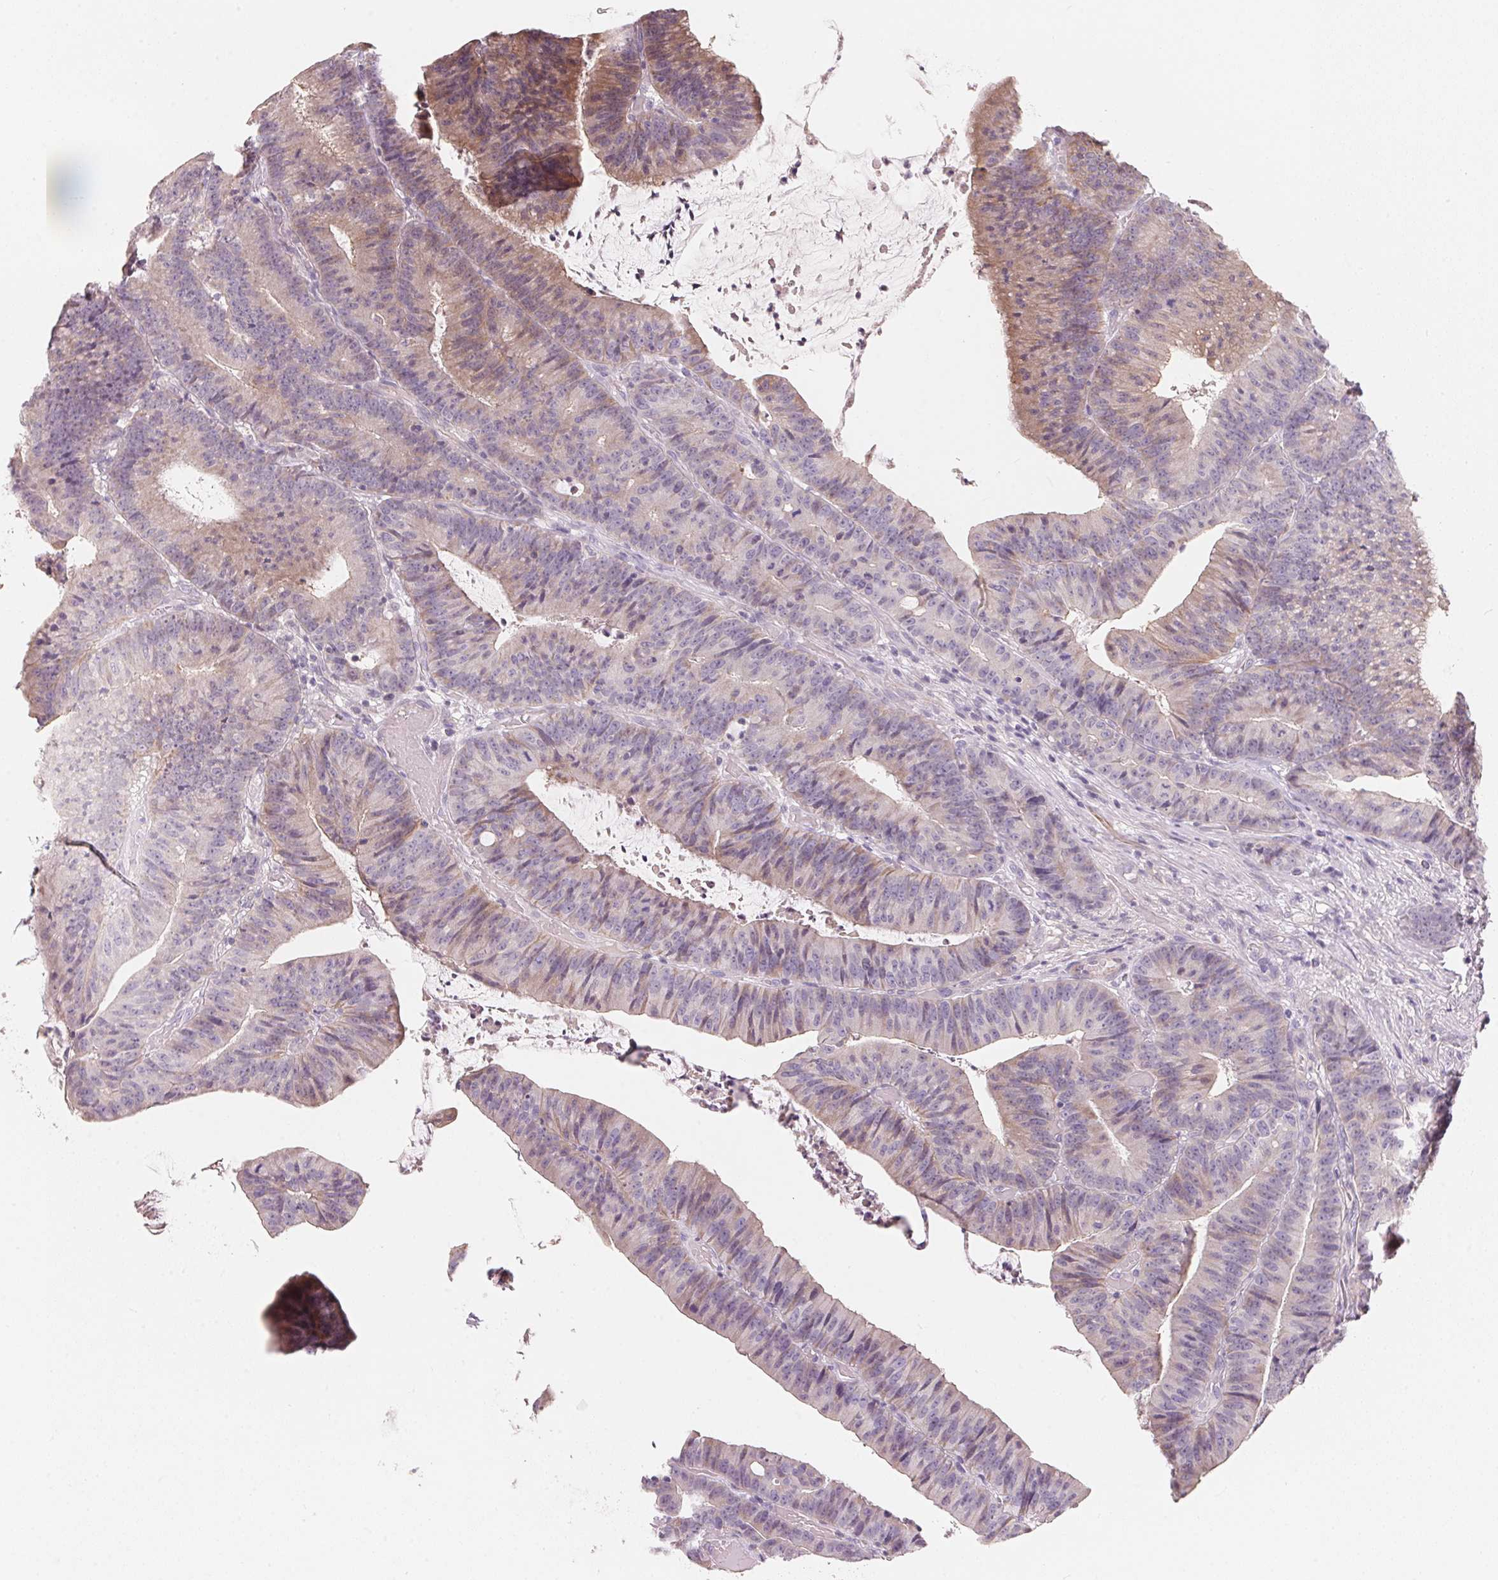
{"staining": {"intensity": "weak", "quantity": "25%-75%", "location": "cytoplasmic/membranous"}, "tissue": "colorectal cancer", "cell_type": "Tumor cells", "image_type": "cancer", "snomed": [{"axis": "morphology", "description": "Adenocarcinoma, NOS"}, {"axis": "topography", "description": "Colon"}], "caption": "Tumor cells show low levels of weak cytoplasmic/membranous positivity in about 25%-75% of cells in human adenocarcinoma (colorectal). The protein of interest is stained brown, and the nuclei are stained in blue (DAB (3,3'-diaminobenzidine) IHC with brightfield microscopy, high magnification).", "gene": "TP53AIP1", "patient": {"sex": "female", "age": 78}}